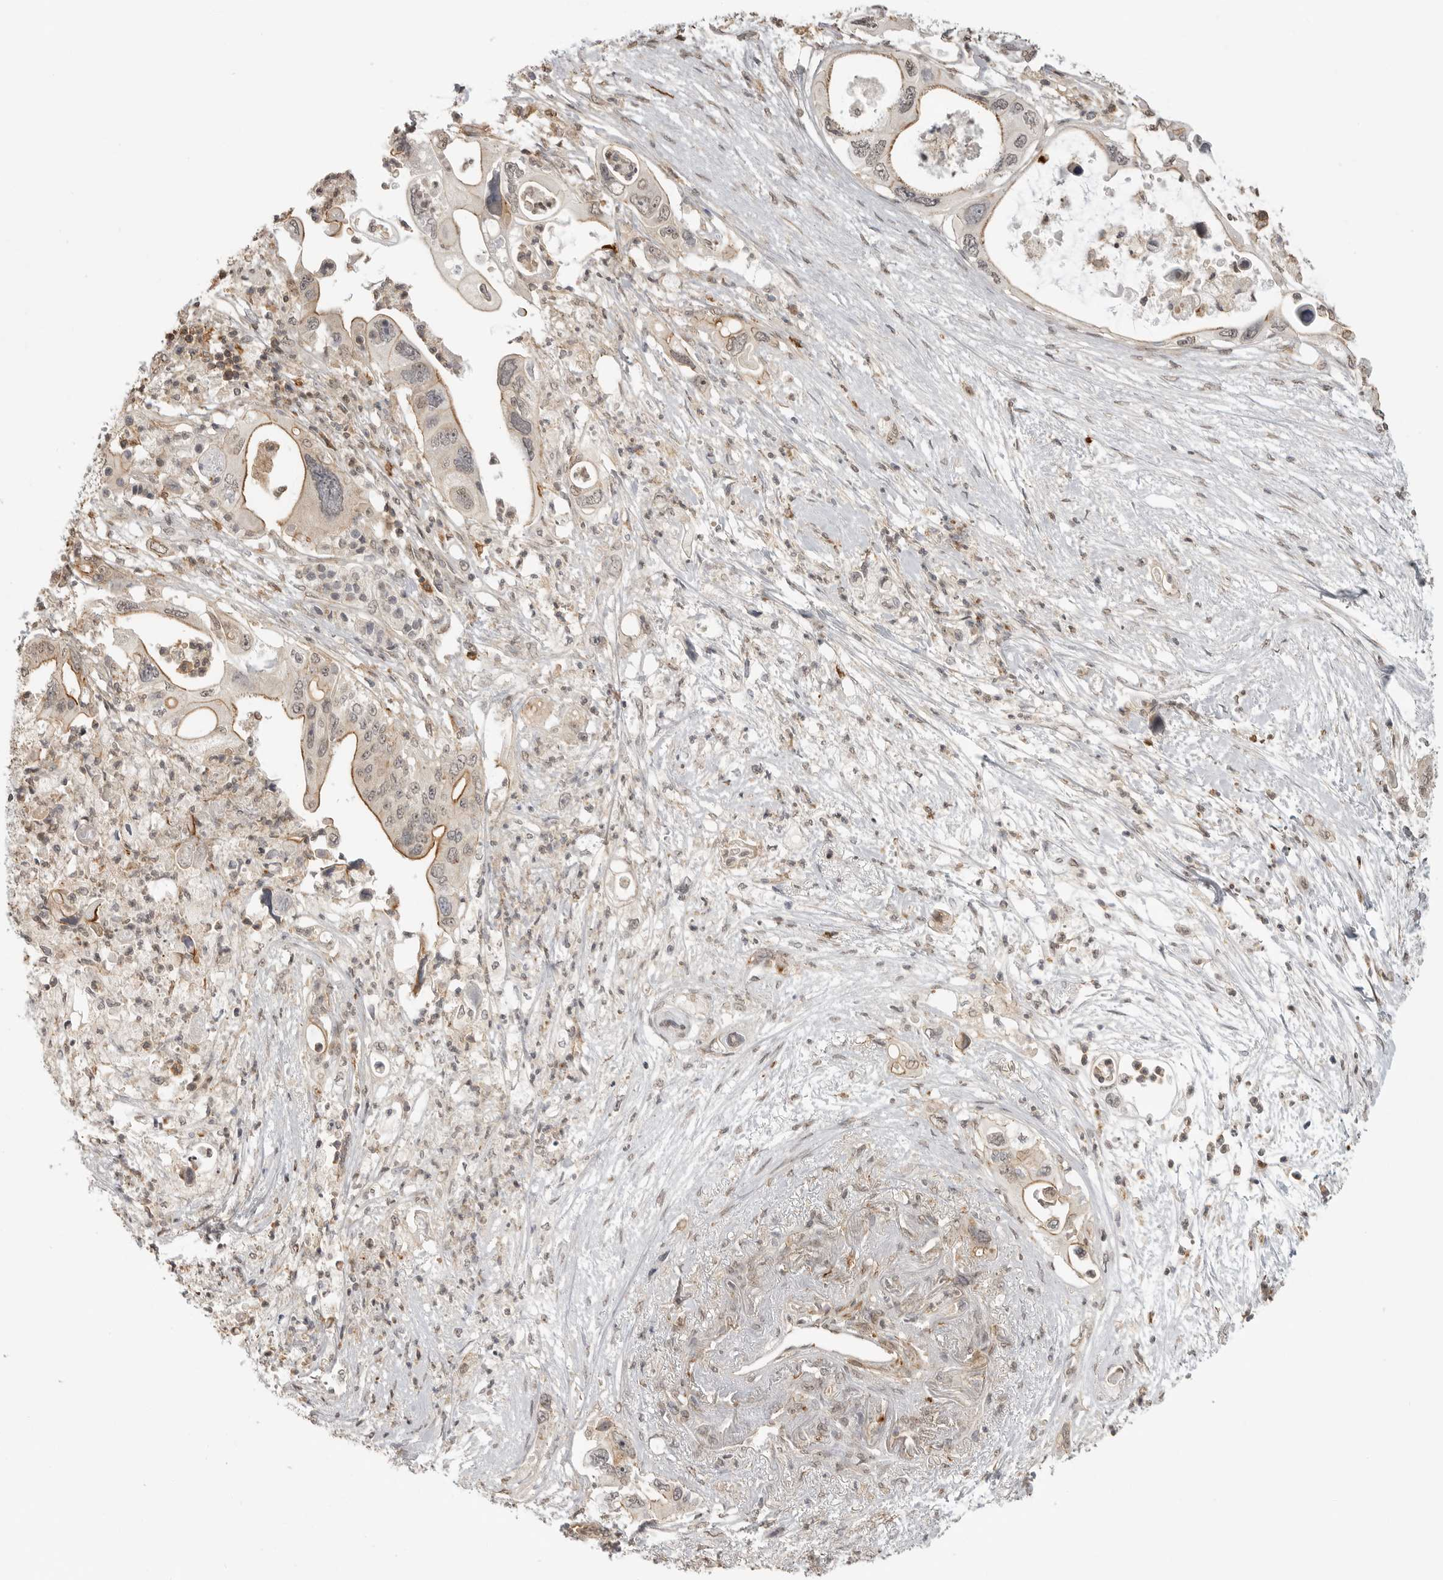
{"staining": {"intensity": "moderate", "quantity": "<25%", "location": "cytoplasmic/membranous"}, "tissue": "pancreatic cancer", "cell_type": "Tumor cells", "image_type": "cancer", "snomed": [{"axis": "morphology", "description": "Adenocarcinoma, NOS"}, {"axis": "topography", "description": "Pancreas"}], "caption": "This is an image of IHC staining of pancreatic adenocarcinoma, which shows moderate staining in the cytoplasmic/membranous of tumor cells.", "gene": "GPC2", "patient": {"sex": "male", "age": 66}}